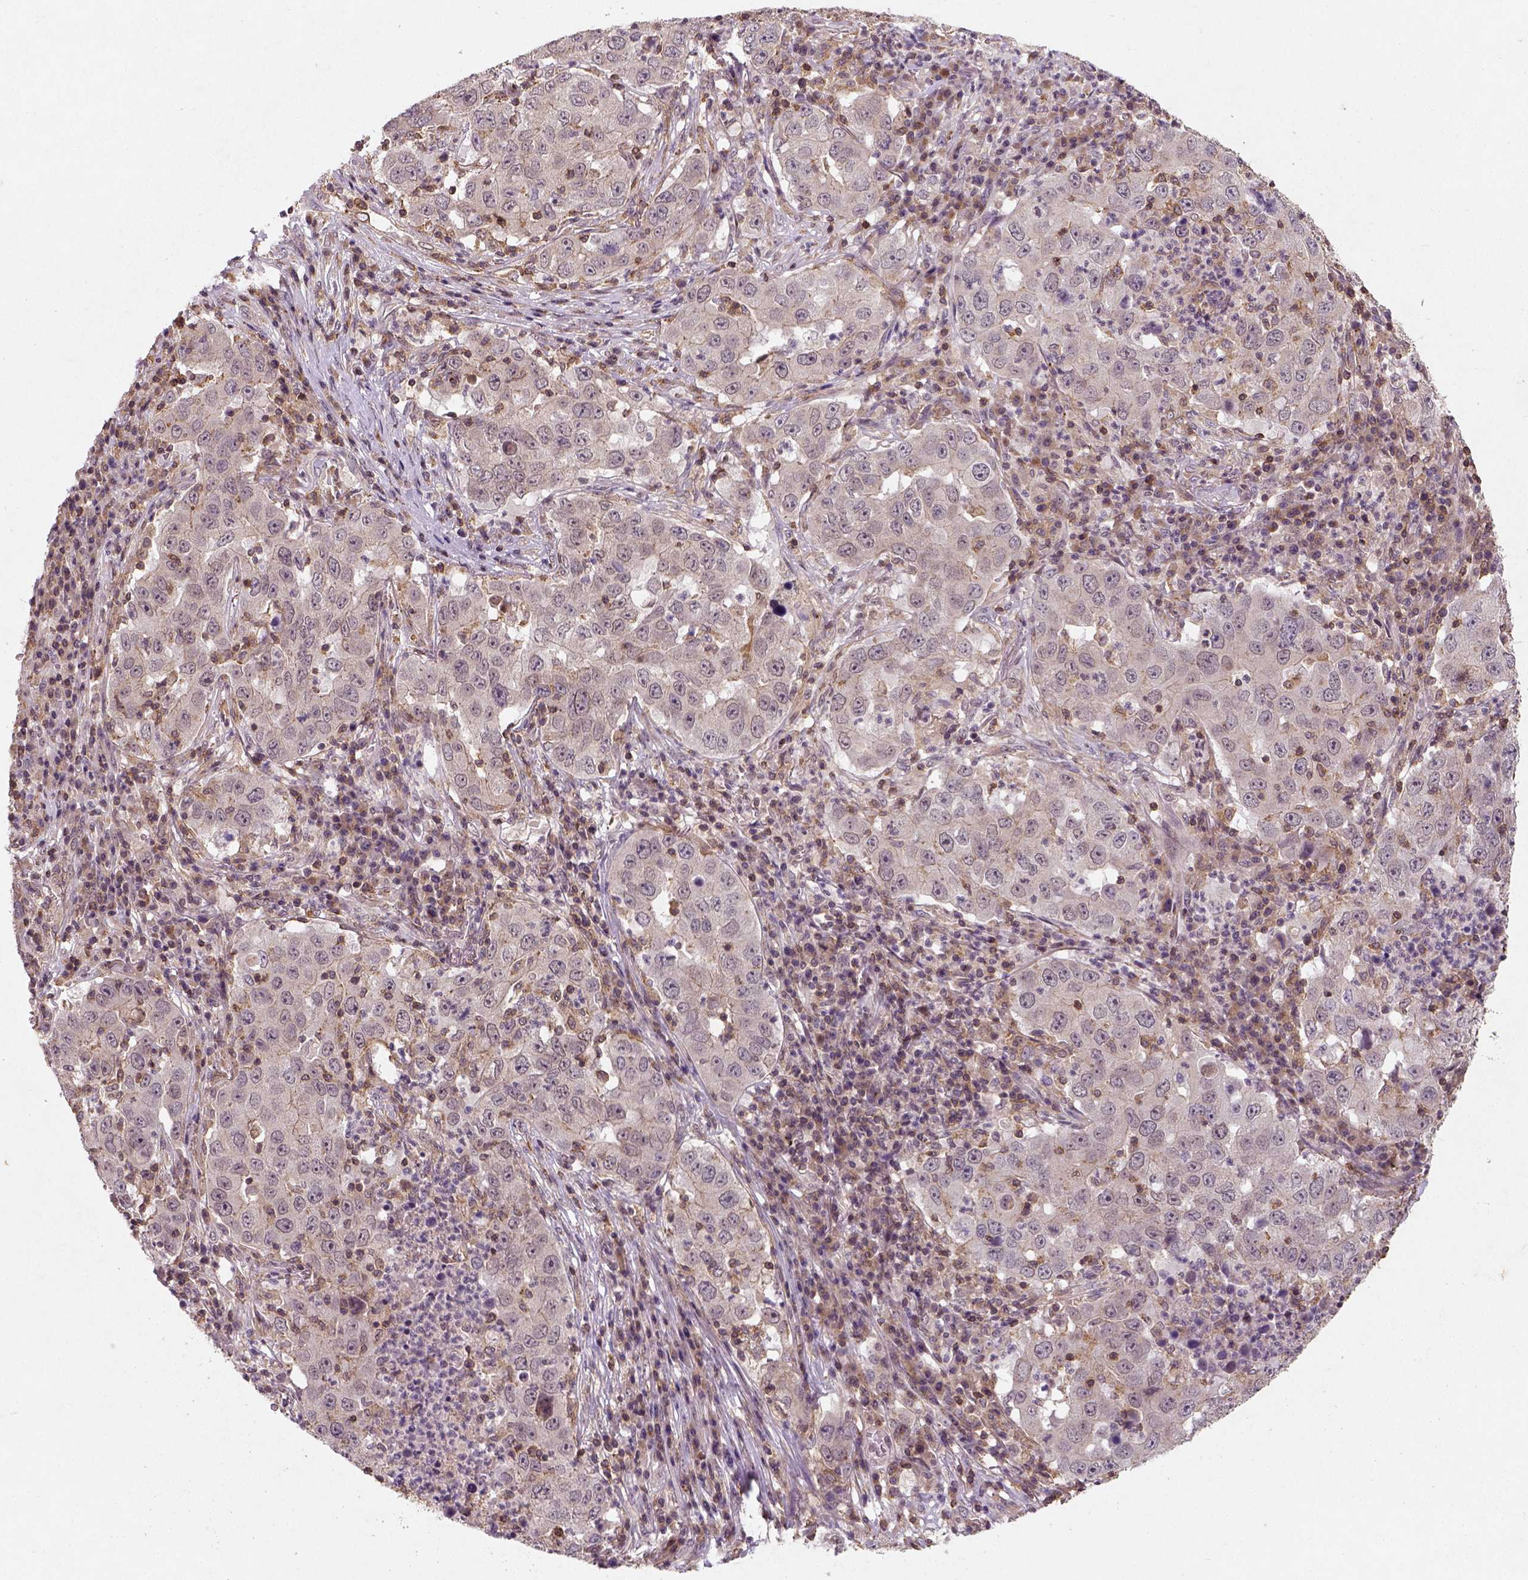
{"staining": {"intensity": "negative", "quantity": "none", "location": "none"}, "tissue": "lung cancer", "cell_type": "Tumor cells", "image_type": "cancer", "snomed": [{"axis": "morphology", "description": "Adenocarcinoma, NOS"}, {"axis": "topography", "description": "Lung"}], "caption": "Immunohistochemistry of adenocarcinoma (lung) demonstrates no positivity in tumor cells.", "gene": "CAMKK1", "patient": {"sex": "male", "age": 73}}